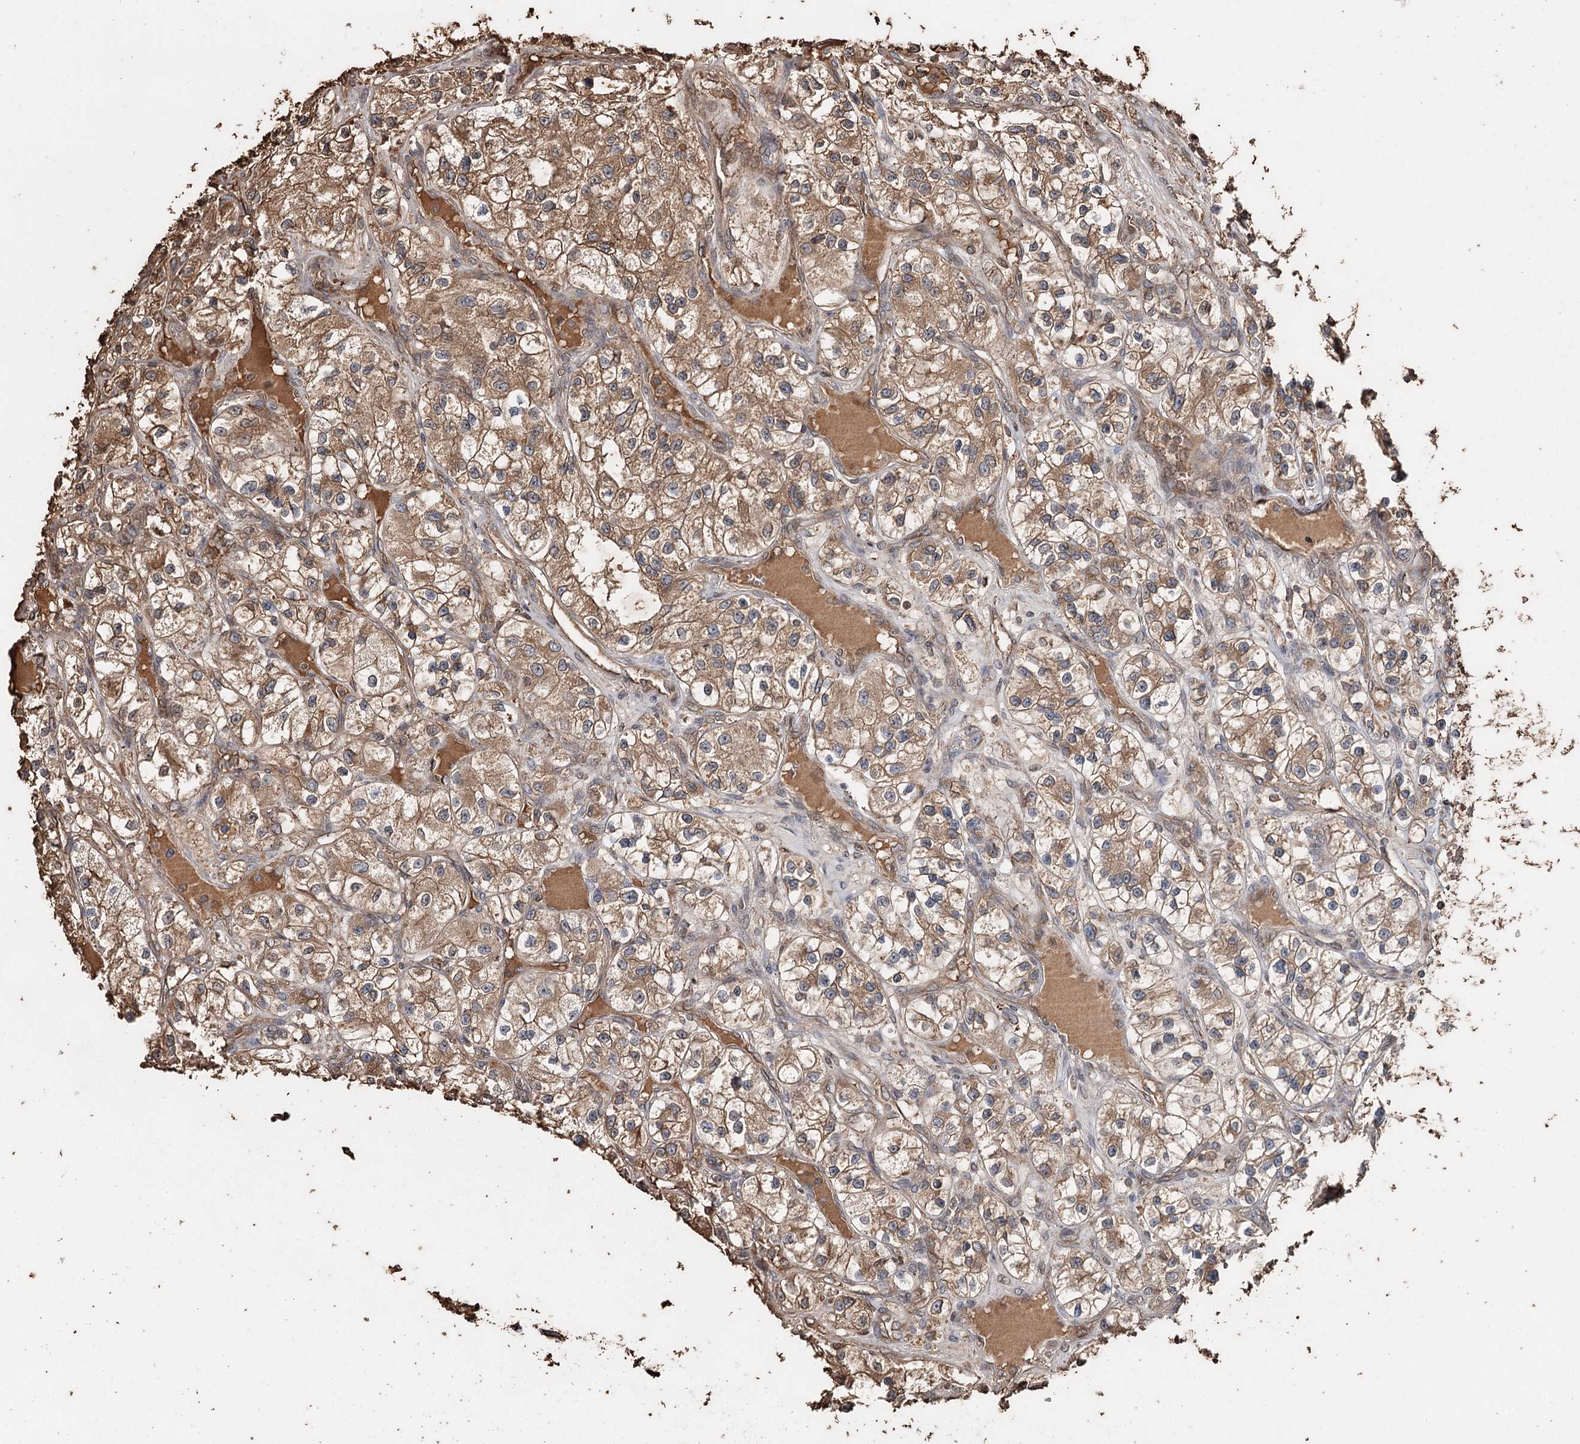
{"staining": {"intensity": "moderate", "quantity": ">75%", "location": "cytoplasmic/membranous"}, "tissue": "renal cancer", "cell_type": "Tumor cells", "image_type": "cancer", "snomed": [{"axis": "morphology", "description": "Adenocarcinoma, NOS"}, {"axis": "topography", "description": "Kidney"}], "caption": "Renal cancer (adenocarcinoma) stained with DAB (3,3'-diaminobenzidine) IHC reveals medium levels of moderate cytoplasmic/membranous expression in approximately >75% of tumor cells. (DAB IHC with brightfield microscopy, high magnification).", "gene": "SYVN1", "patient": {"sex": "female", "age": 57}}